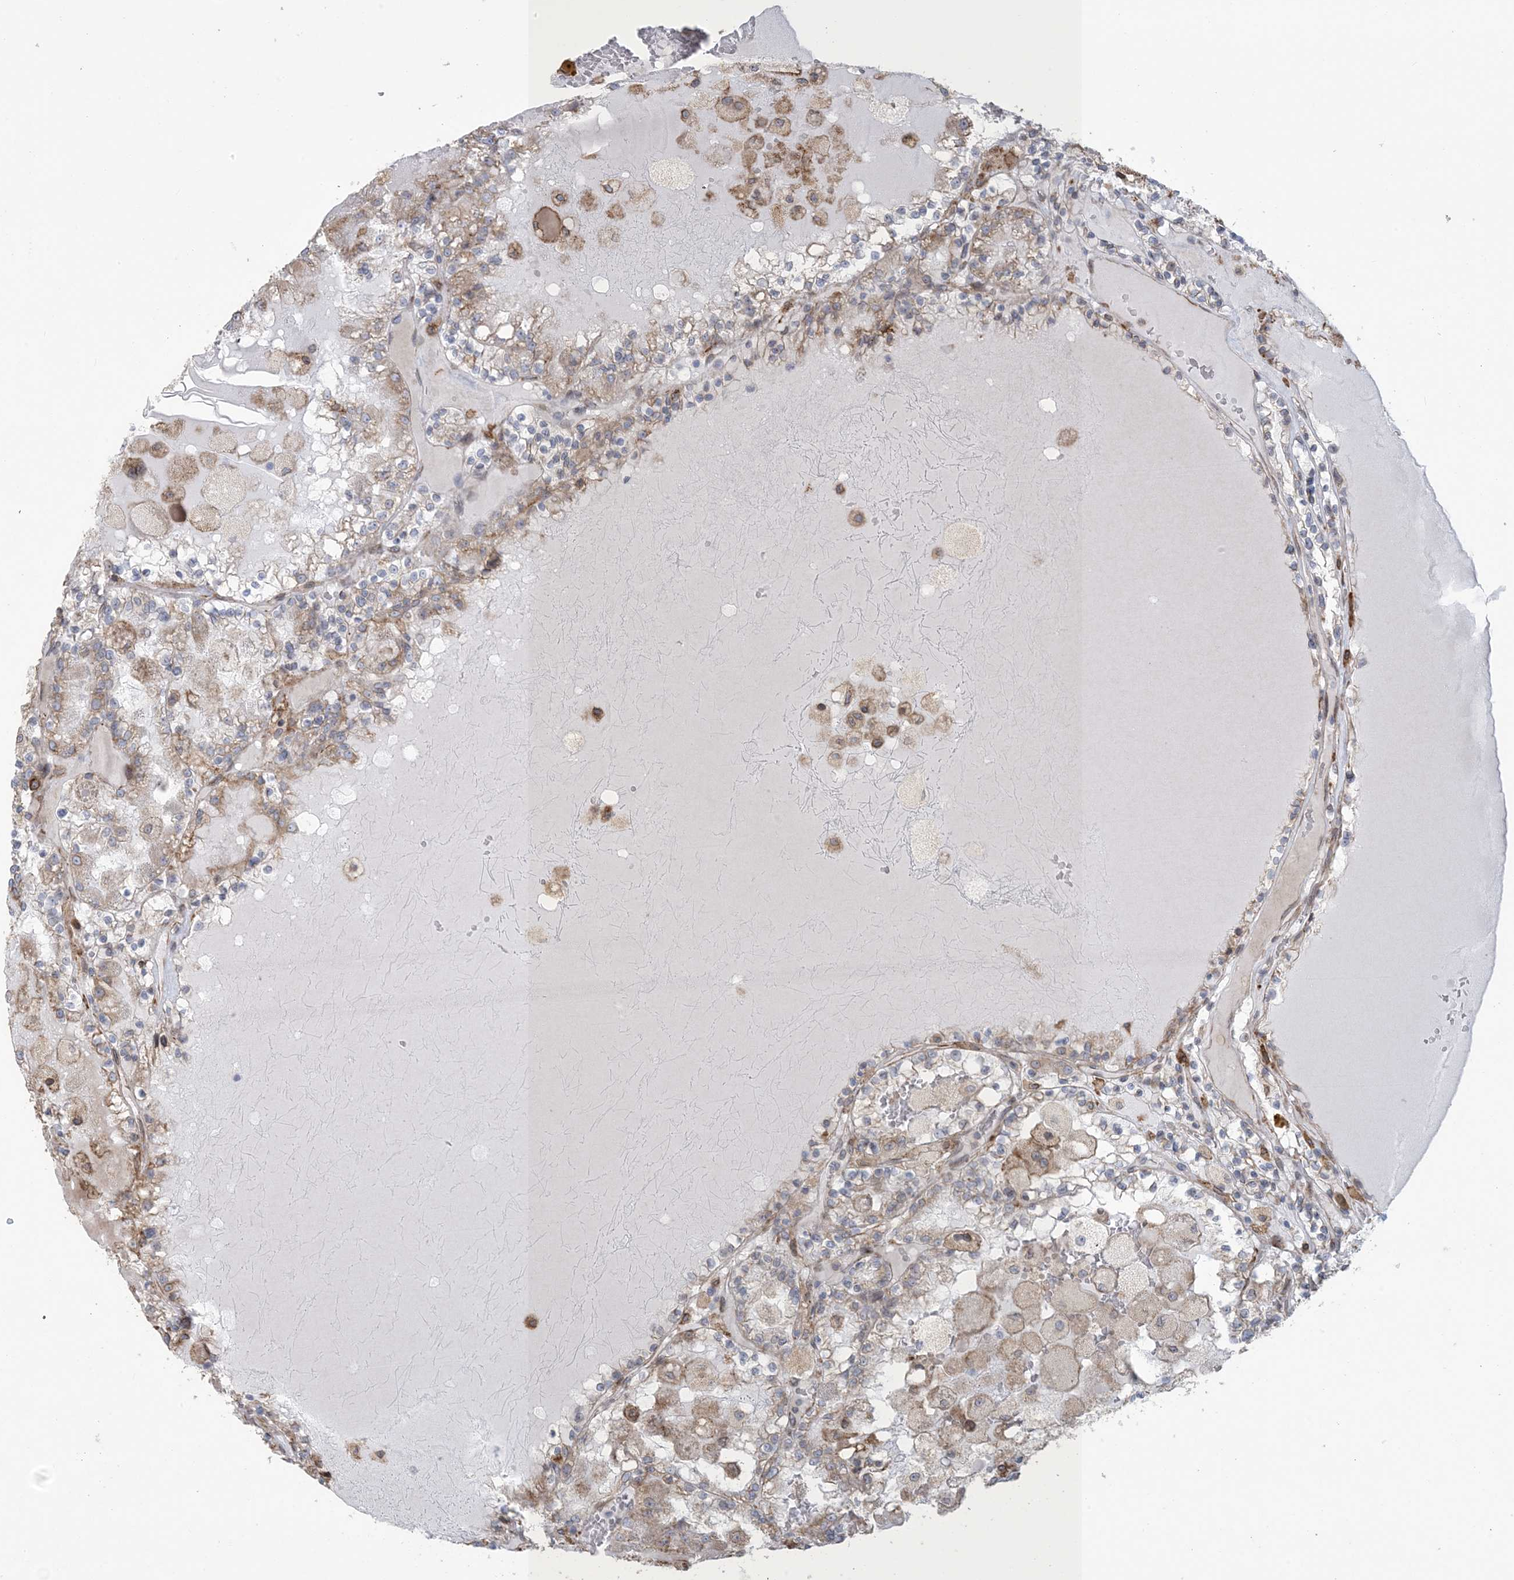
{"staining": {"intensity": "weak", "quantity": "25%-75%", "location": "cytoplasmic/membranous"}, "tissue": "renal cancer", "cell_type": "Tumor cells", "image_type": "cancer", "snomed": [{"axis": "morphology", "description": "Adenocarcinoma, NOS"}, {"axis": "topography", "description": "Kidney"}], "caption": "The histopathology image demonstrates a brown stain indicating the presence of a protein in the cytoplasmic/membranous of tumor cells in renal cancer.", "gene": "SHANK1", "patient": {"sex": "female", "age": 56}}